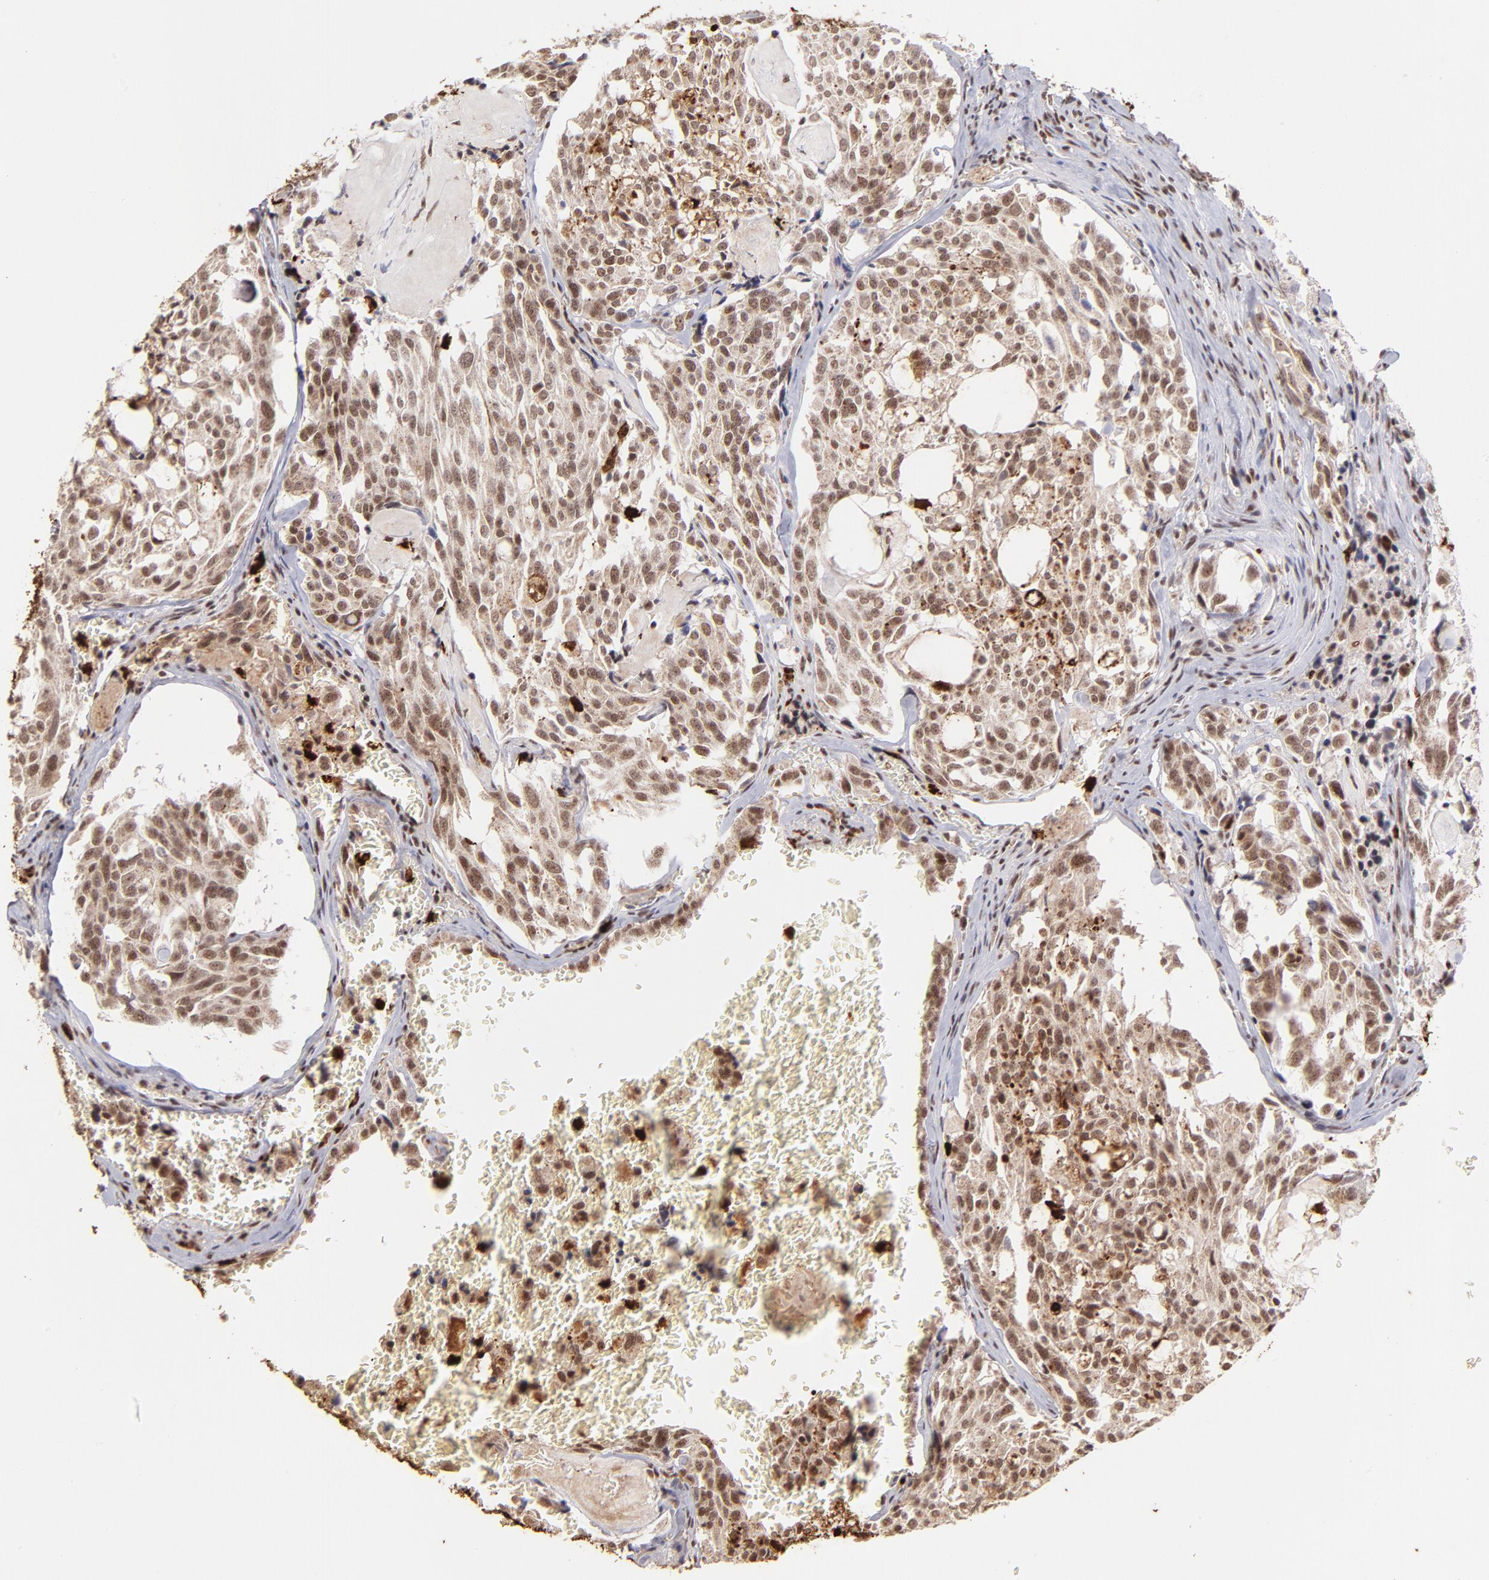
{"staining": {"intensity": "moderate", "quantity": ">75%", "location": "cytoplasmic/membranous,nuclear"}, "tissue": "thyroid cancer", "cell_type": "Tumor cells", "image_type": "cancer", "snomed": [{"axis": "morphology", "description": "Carcinoma, NOS"}, {"axis": "morphology", "description": "Carcinoid, malignant, NOS"}, {"axis": "topography", "description": "Thyroid gland"}], "caption": "The histopathology image reveals staining of carcinoid (malignant) (thyroid), revealing moderate cytoplasmic/membranous and nuclear protein staining (brown color) within tumor cells. Nuclei are stained in blue.", "gene": "ZFX", "patient": {"sex": "male", "age": 33}}